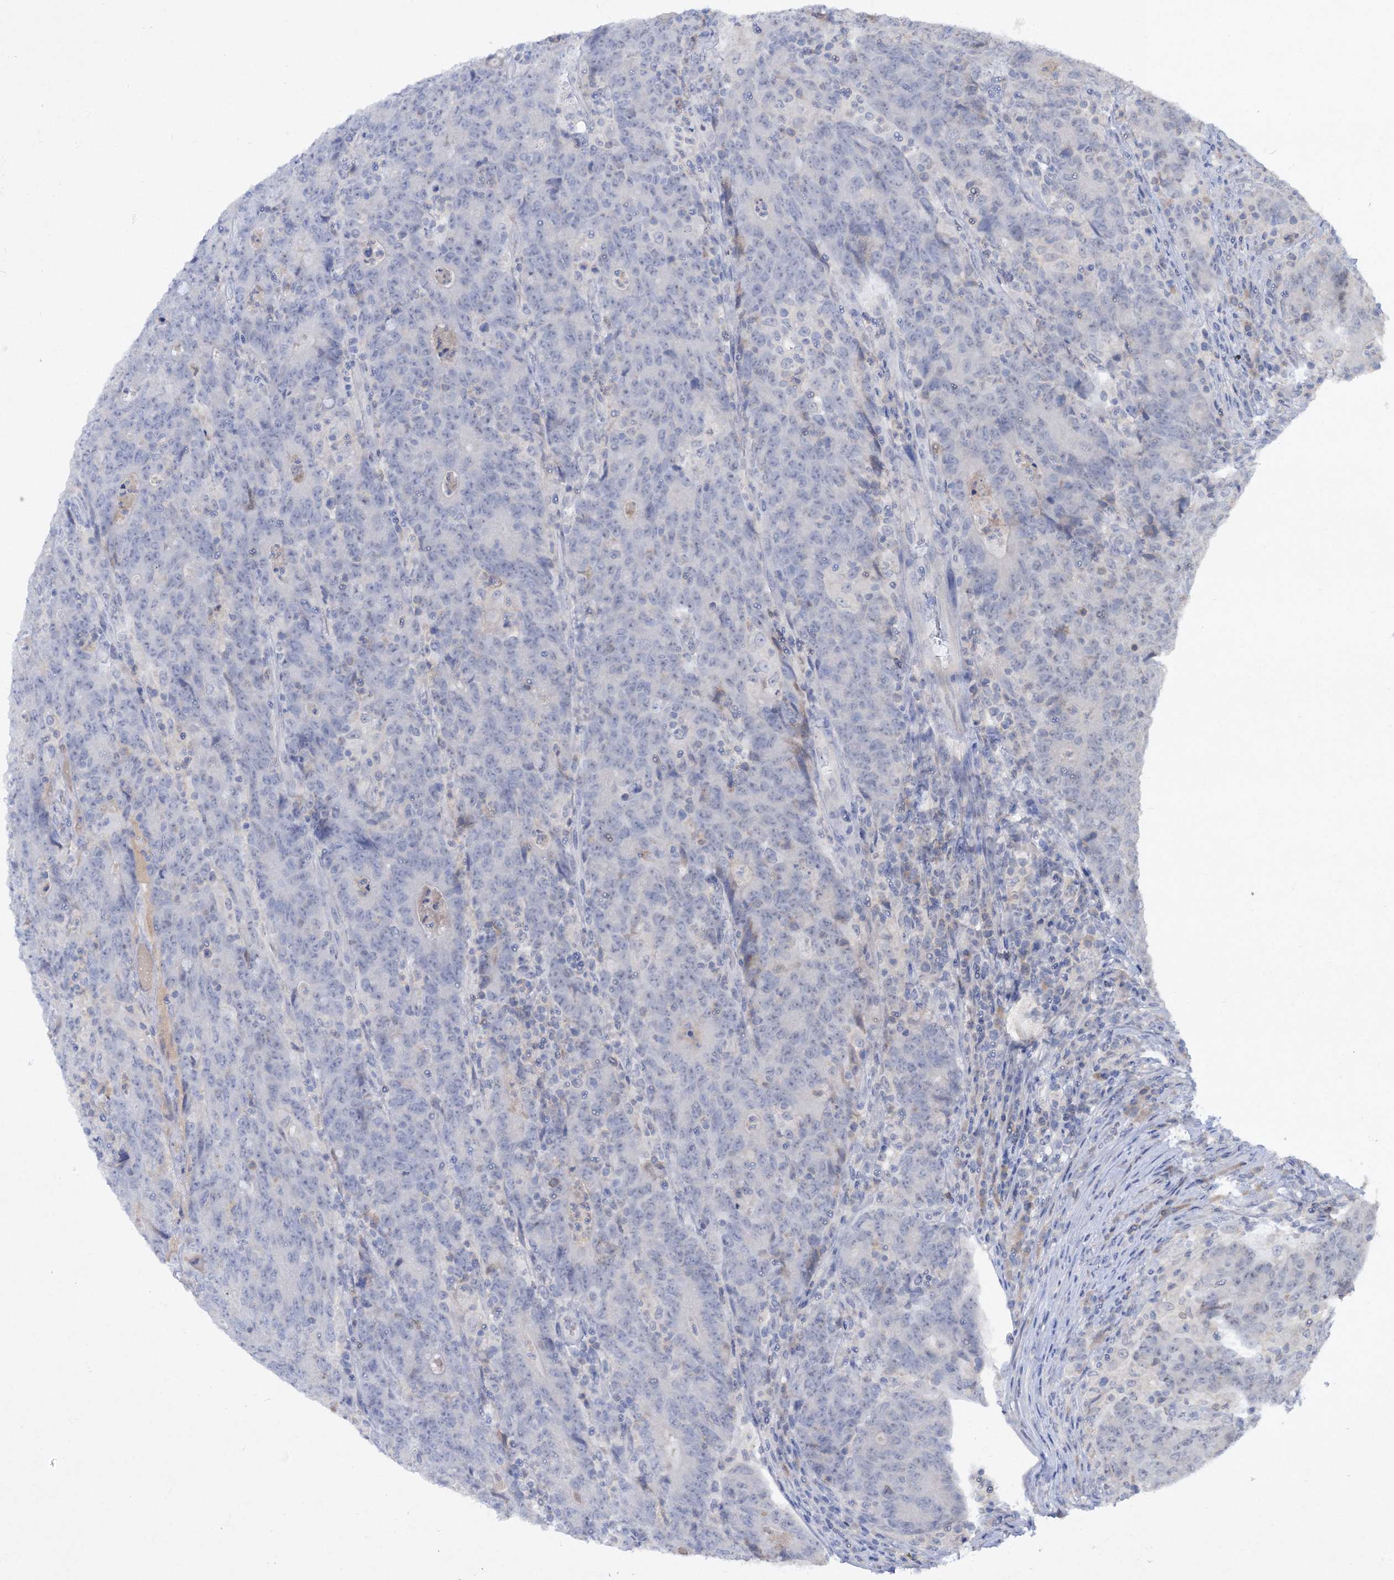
{"staining": {"intensity": "negative", "quantity": "none", "location": "none"}, "tissue": "colorectal cancer", "cell_type": "Tumor cells", "image_type": "cancer", "snomed": [{"axis": "morphology", "description": "Adenocarcinoma, NOS"}, {"axis": "topography", "description": "Colon"}], "caption": "The image reveals no staining of tumor cells in colorectal adenocarcinoma.", "gene": "ATP4A", "patient": {"sex": "female", "age": 75}}